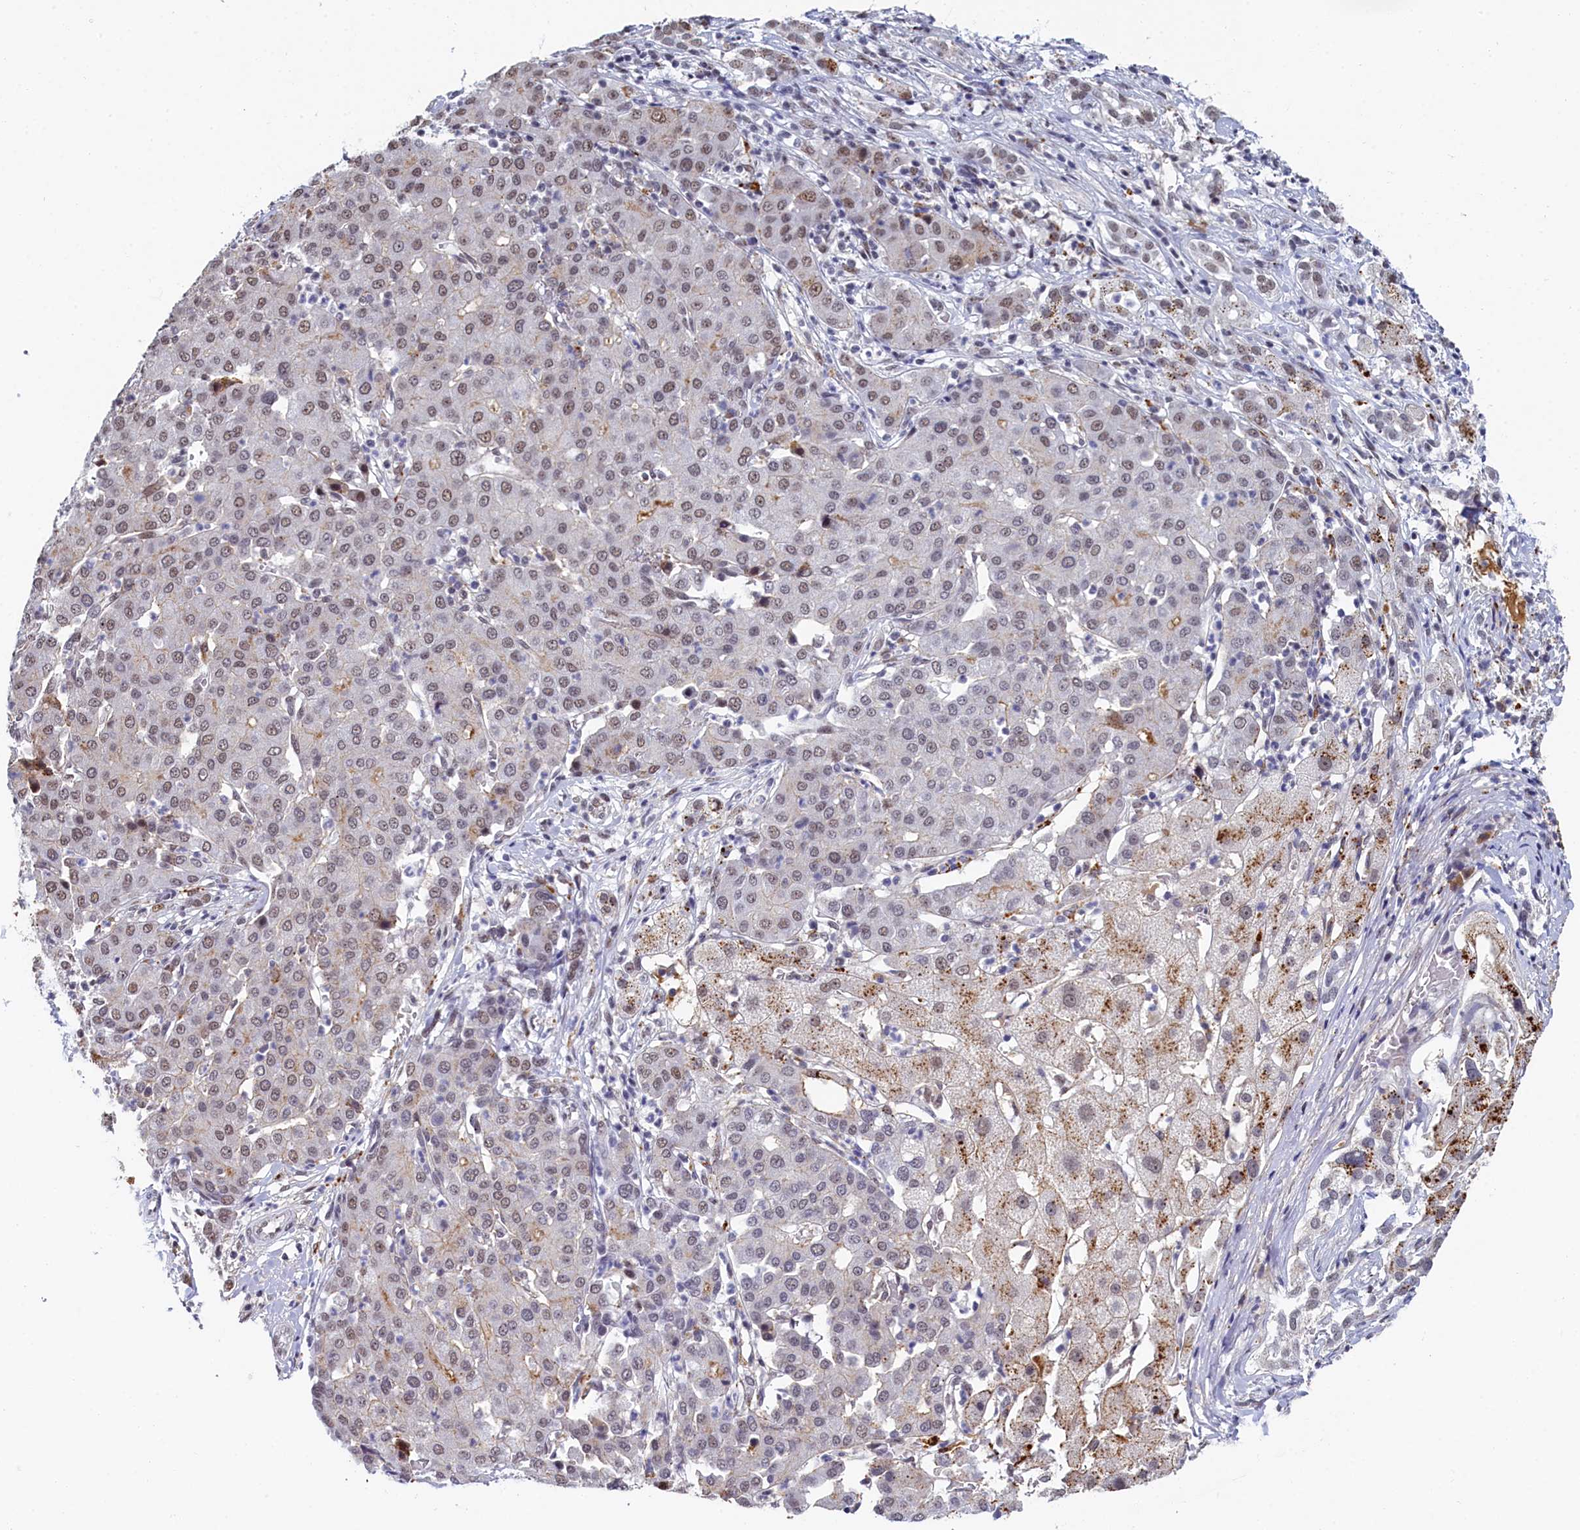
{"staining": {"intensity": "moderate", "quantity": "<25%", "location": "nuclear"}, "tissue": "liver cancer", "cell_type": "Tumor cells", "image_type": "cancer", "snomed": [{"axis": "morphology", "description": "Carcinoma, Hepatocellular, NOS"}, {"axis": "topography", "description": "Liver"}], "caption": "This is a micrograph of immunohistochemistry staining of liver cancer (hepatocellular carcinoma), which shows moderate positivity in the nuclear of tumor cells.", "gene": "INTS14", "patient": {"sex": "male", "age": 65}}